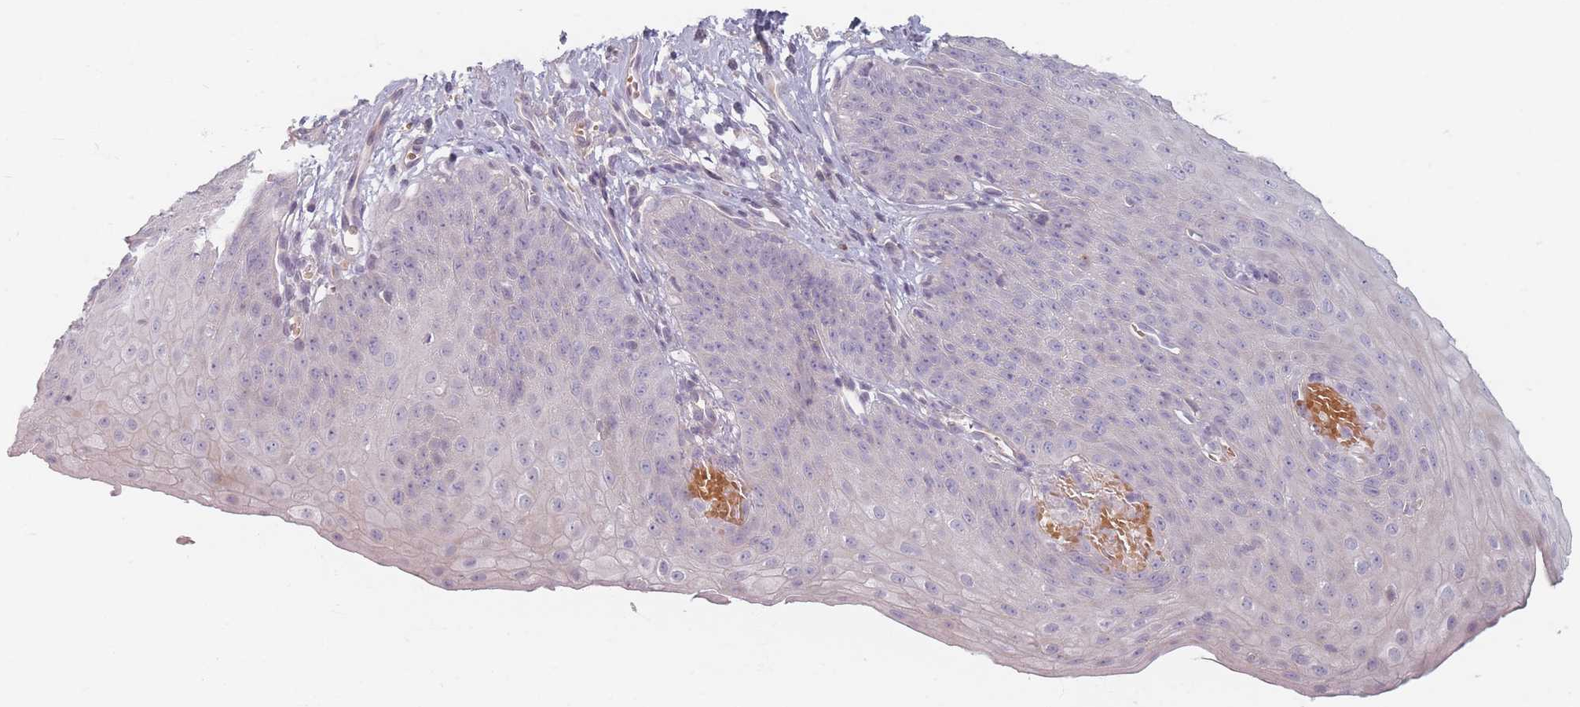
{"staining": {"intensity": "negative", "quantity": "none", "location": "none"}, "tissue": "esophagus", "cell_type": "Squamous epithelial cells", "image_type": "normal", "snomed": [{"axis": "morphology", "description": "Normal tissue, NOS"}, {"axis": "topography", "description": "Esophagus"}], "caption": "High power microscopy histopathology image of an immunohistochemistry (IHC) micrograph of unremarkable esophagus, revealing no significant staining in squamous epithelial cells.", "gene": "TMOD1", "patient": {"sex": "male", "age": 71}}